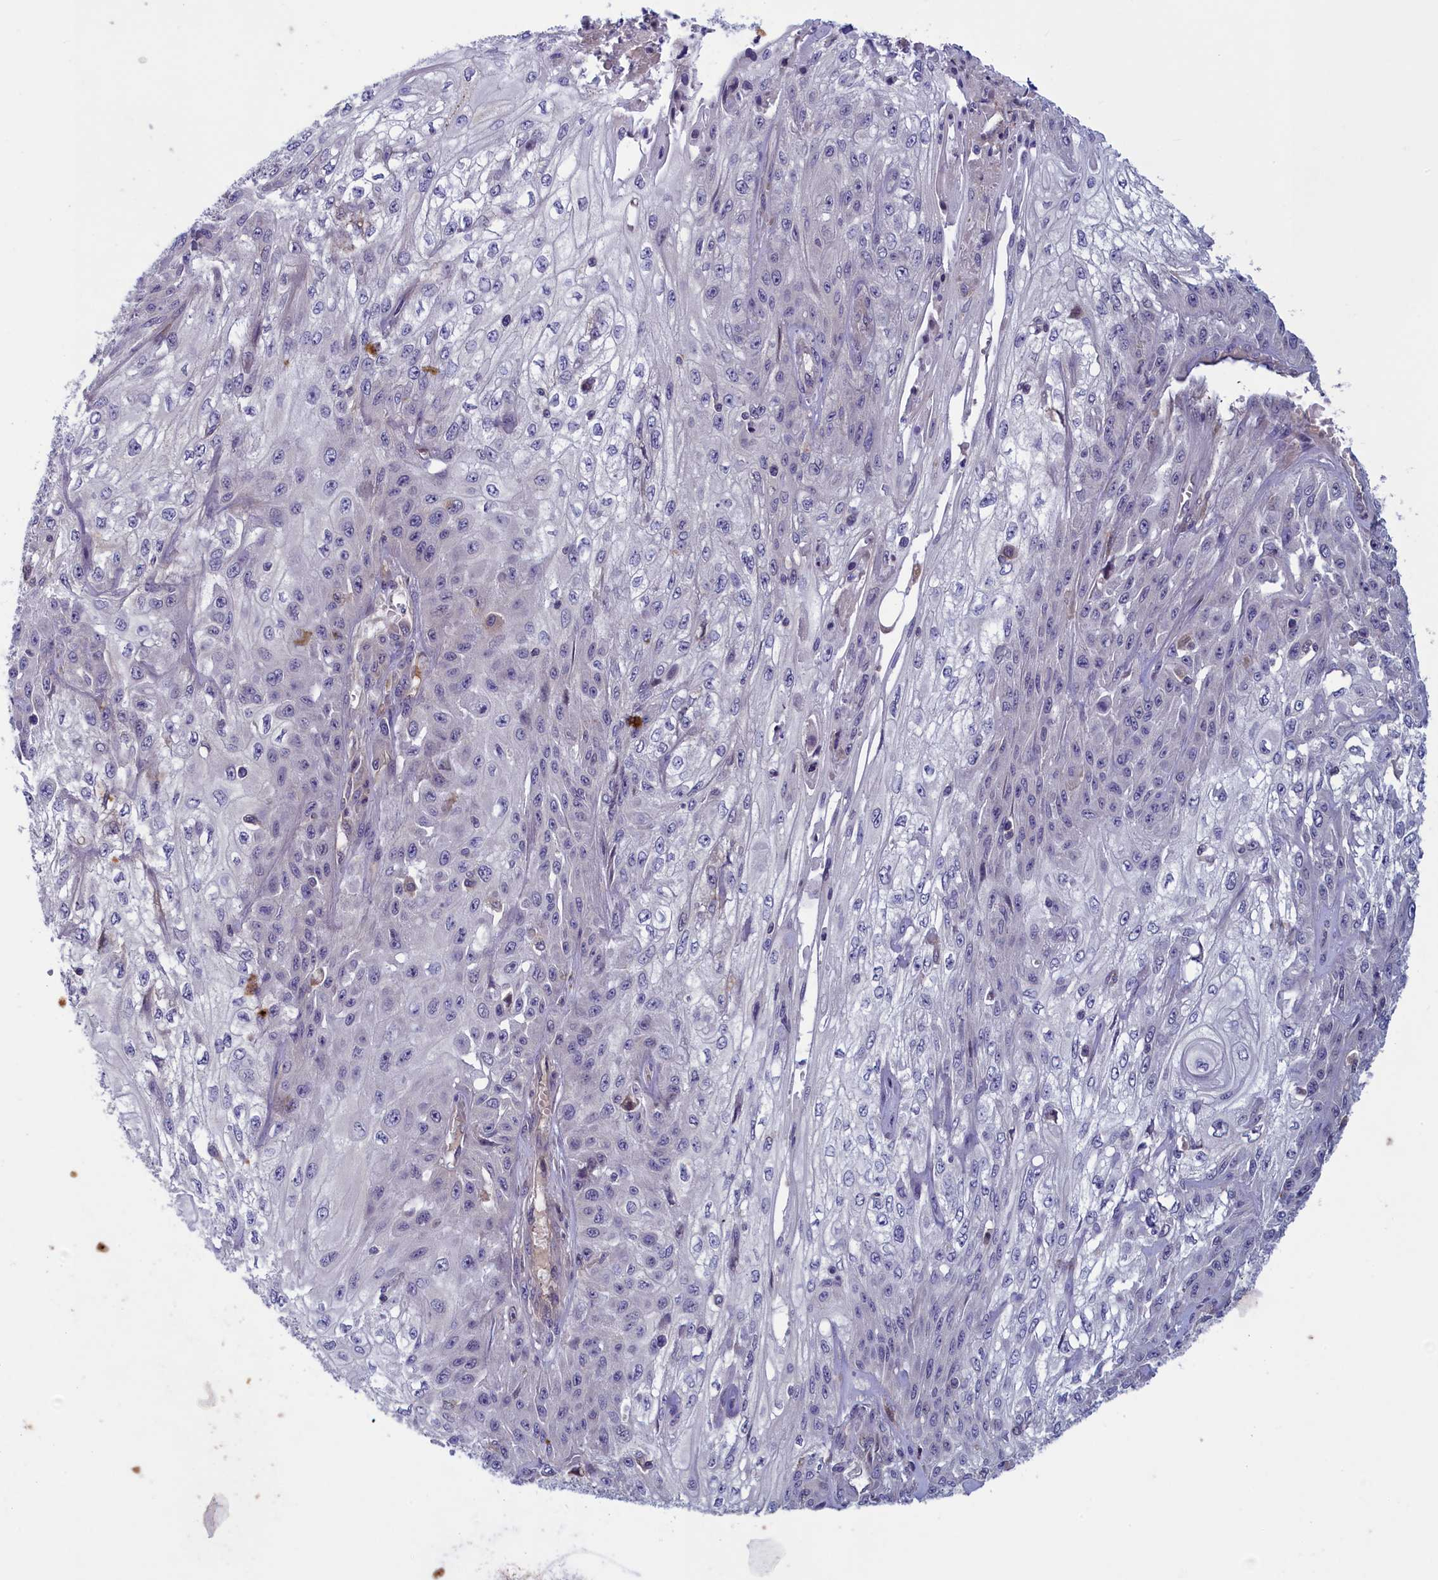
{"staining": {"intensity": "negative", "quantity": "none", "location": "none"}, "tissue": "skin cancer", "cell_type": "Tumor cells", "image_type": "cancer", "snomed": [{"axis": "morphology", "description": "Squamous cell carcinoma, NOS"}, {"axis": "morphology", "description": "Squamous cell carcinoma, metastatic, NOS"}, {"axis": "topography", "description": "Skin"}, {"axis": "topography", "description": "Lymph node"}], "caption": "An immunohistochemistry (IHC) image of skin cancer (metastatic squamous cell carcinoma) is shown. There is no staining in tumor cells of skin cancer (metastatic squamous cell carcinoma). The staining was performed using DAB (3,3'-diaminobenzidine) to visualize the protein expression in brown, while the nuclei were stained in blue with hematoxylin (Magnification: 20x).", "gene": "NUBP1", "patient": {"sex": "male", "age": 75}}